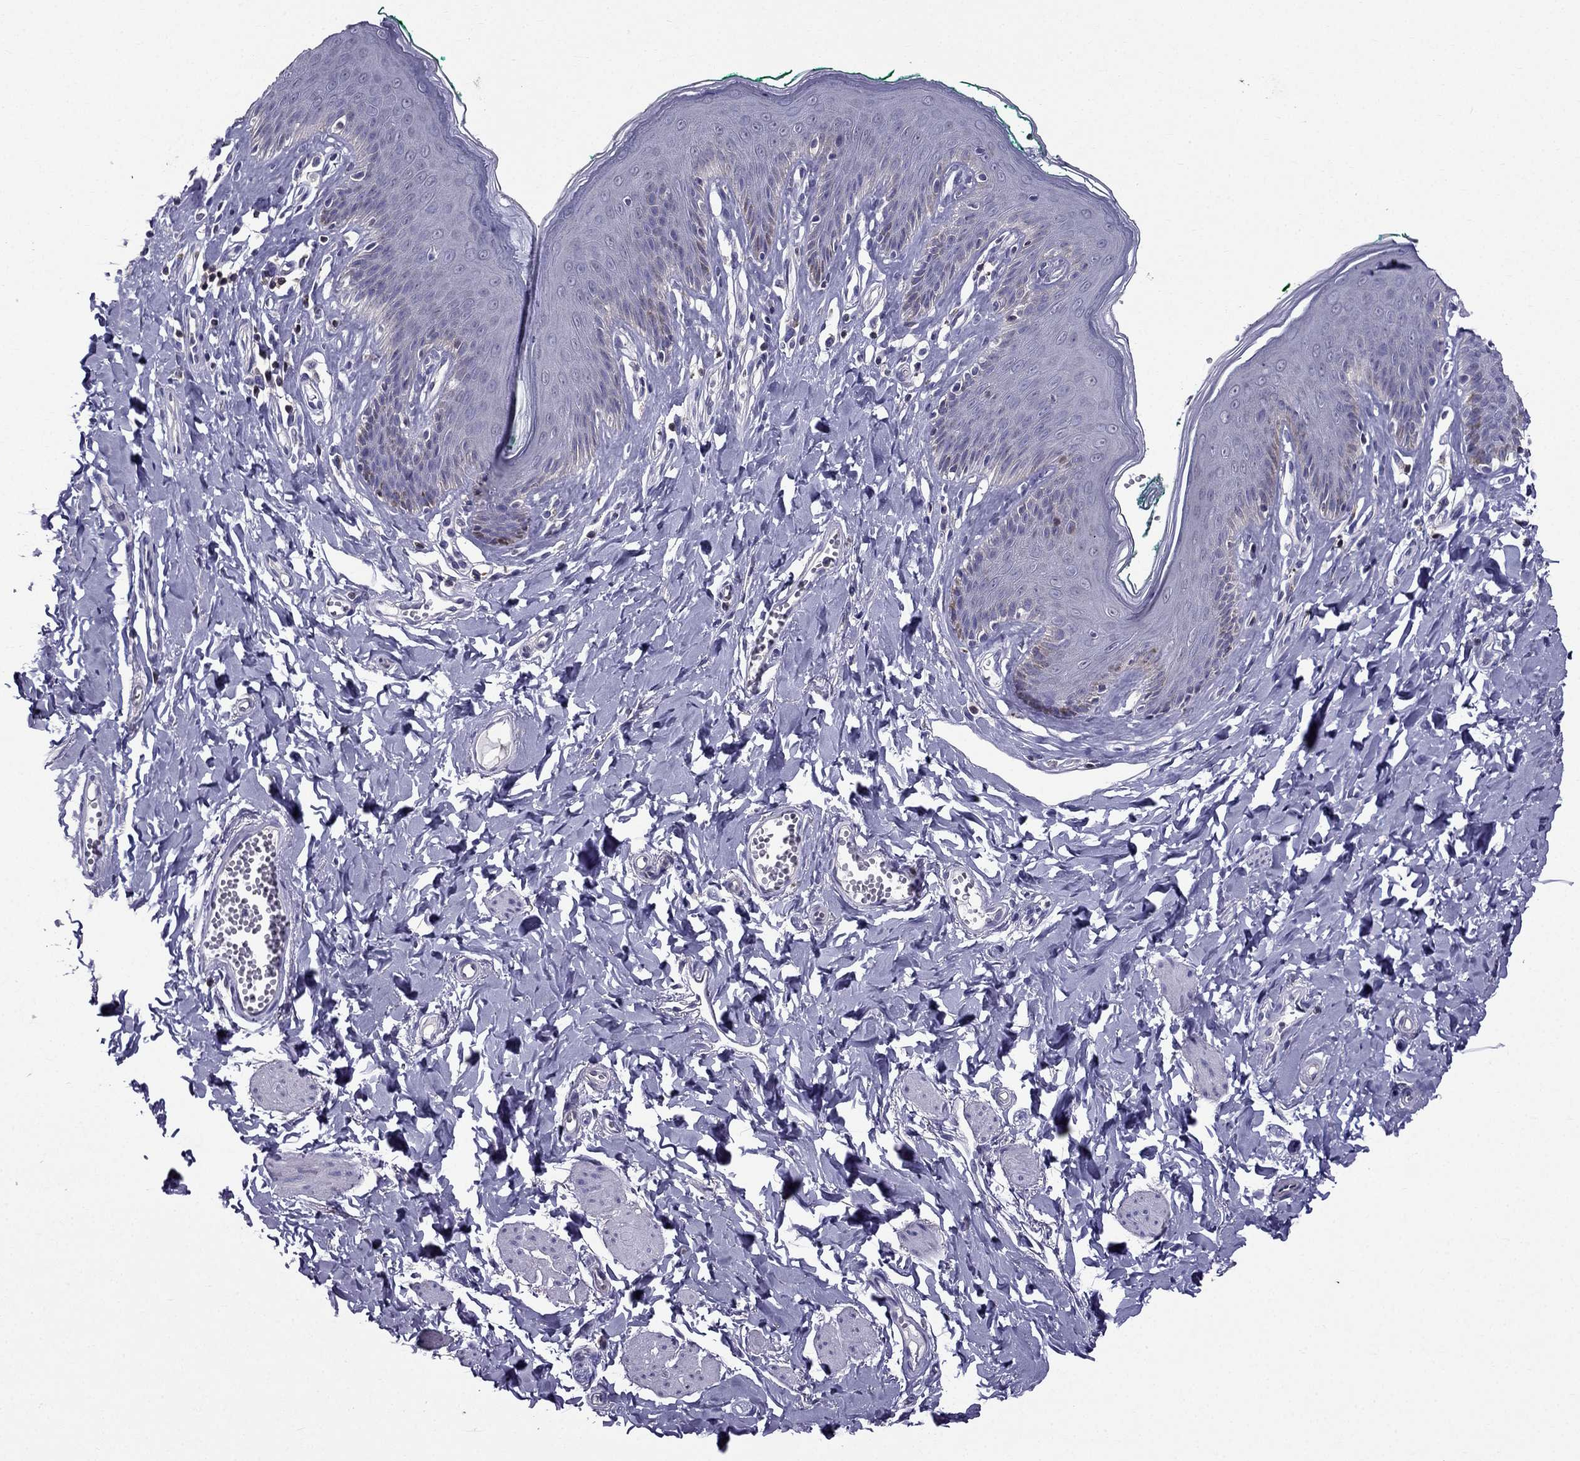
{"staining": {"intensity": "negative", "quantity": "none", "location": "none"}, "tissue": "skin", "cell_type": "Epidermal cells", "image_type": "normal", "snomed": [{"axis": "morphology", "description": "Normal tissue, NOS"}, {"axis": "topography", "description": "Vulva"}], "caption": "A high-resolution histopathology image shows IHC staining of unremarkable skin, which exhibits no significant positivity in epidermal cells. Brightfield microscopy of immunohistochemistry (IHC) stained with DAB (3,3'-diaminobenzidine) (brown) and hematoxylin (blue), captured at high magnification.", "gene": "AAK1", "patient": {"sex": "female", "age": 66}}